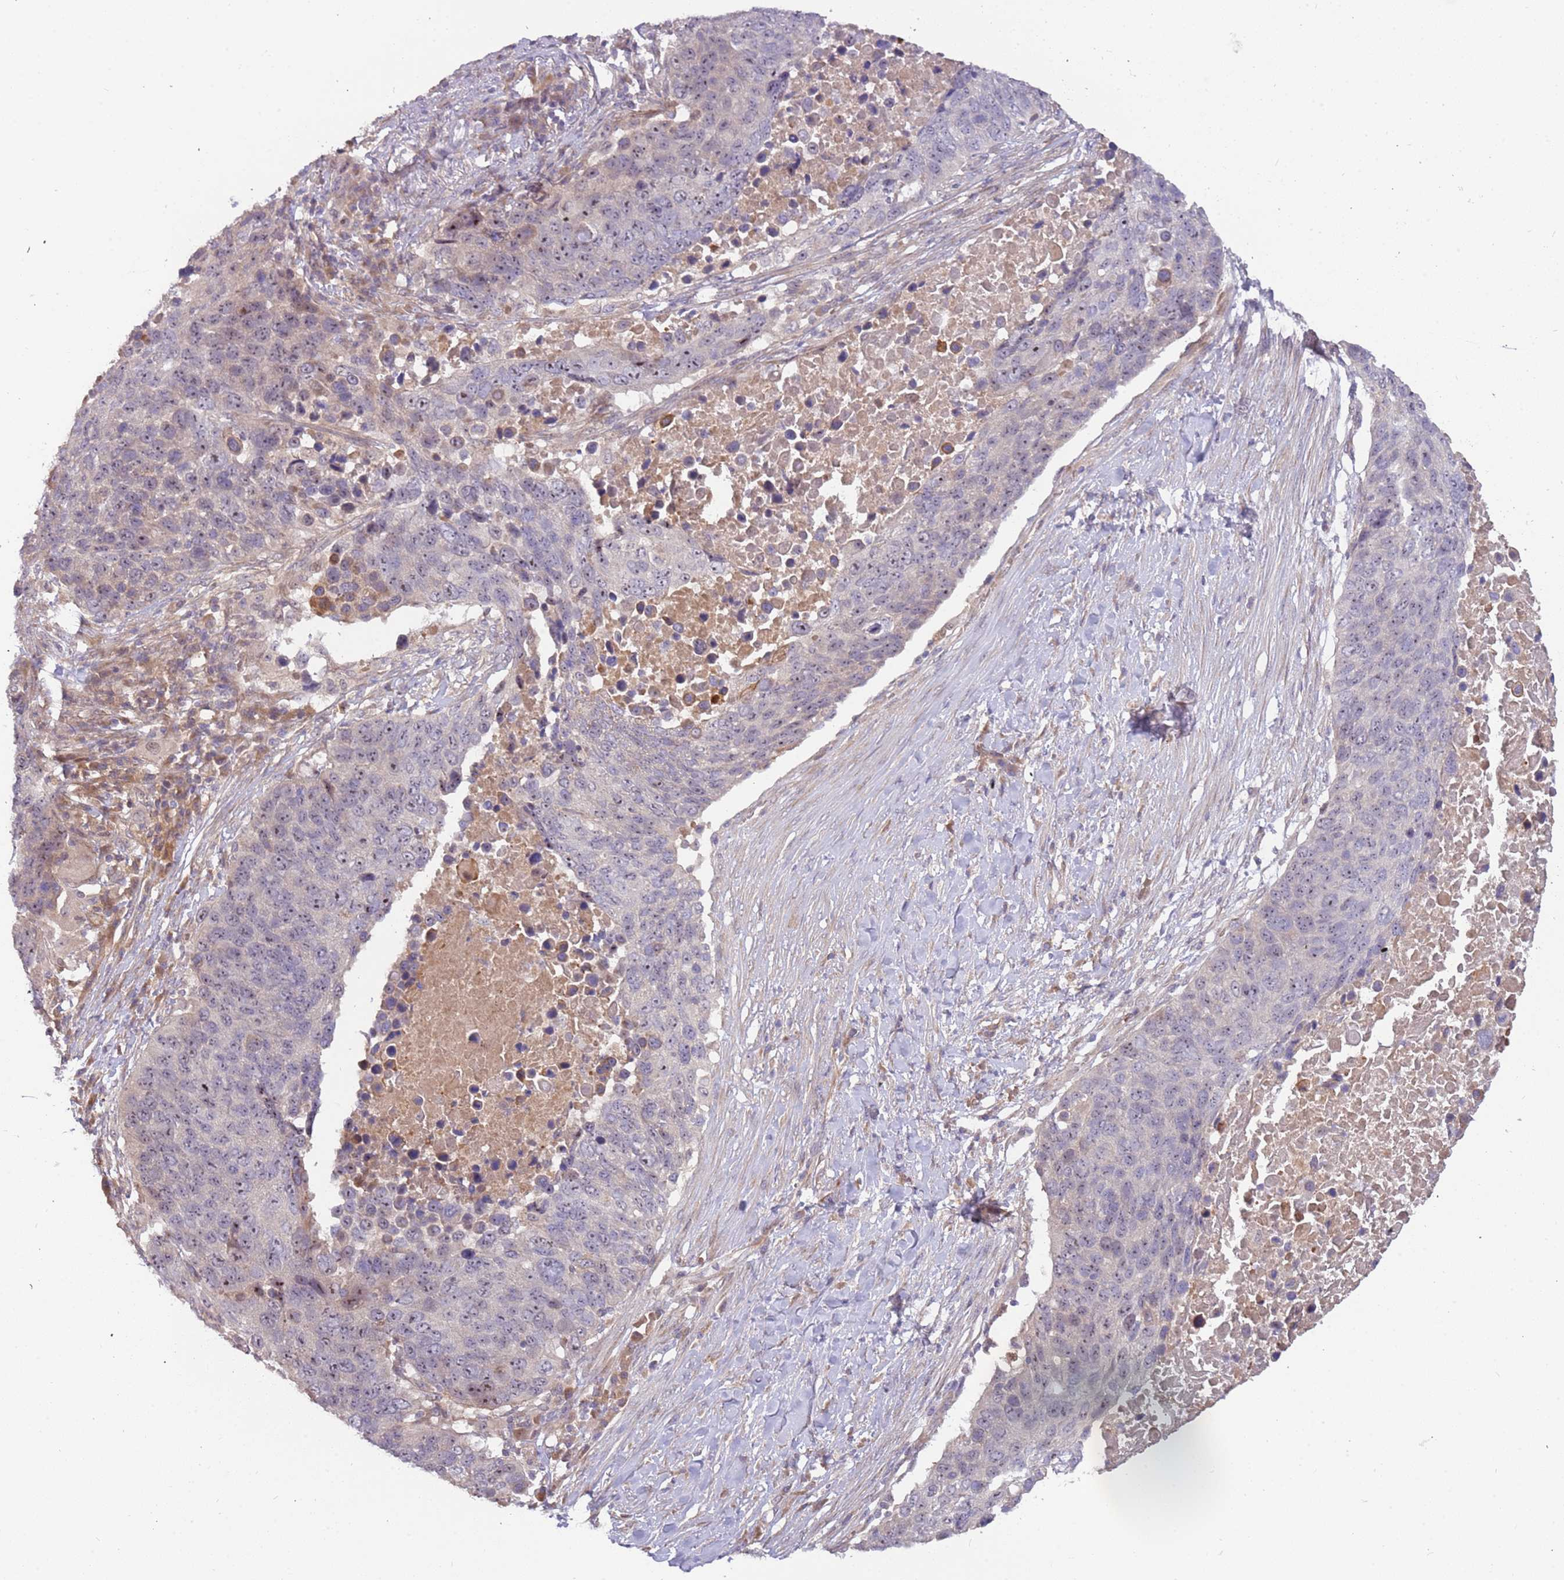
{"staining": {"intensity": "weak", "quantity": ">75%", "location": "nuclear"}, "tissue": "lung cancer", "cell_type": "Tumor cells", "image_type": "cancer", "snomed": [{"axis": "morphology", "description": "Normal tissue, NOS"}, {"axis": "morphology", "description": "Squamous cell carcinoma, NOS"}, {"axis": "topography", "description": "Lymph node"}, {"axis": "topography", "description": "Lung"}], "caption": "Tumor cells reveal weak nuclear staining in approximately >75% of cells in lung cancer (squamous cell carcinoma).", "gene": "TRAPPC6B", "patient": {"sex": "male", "age": 66}}